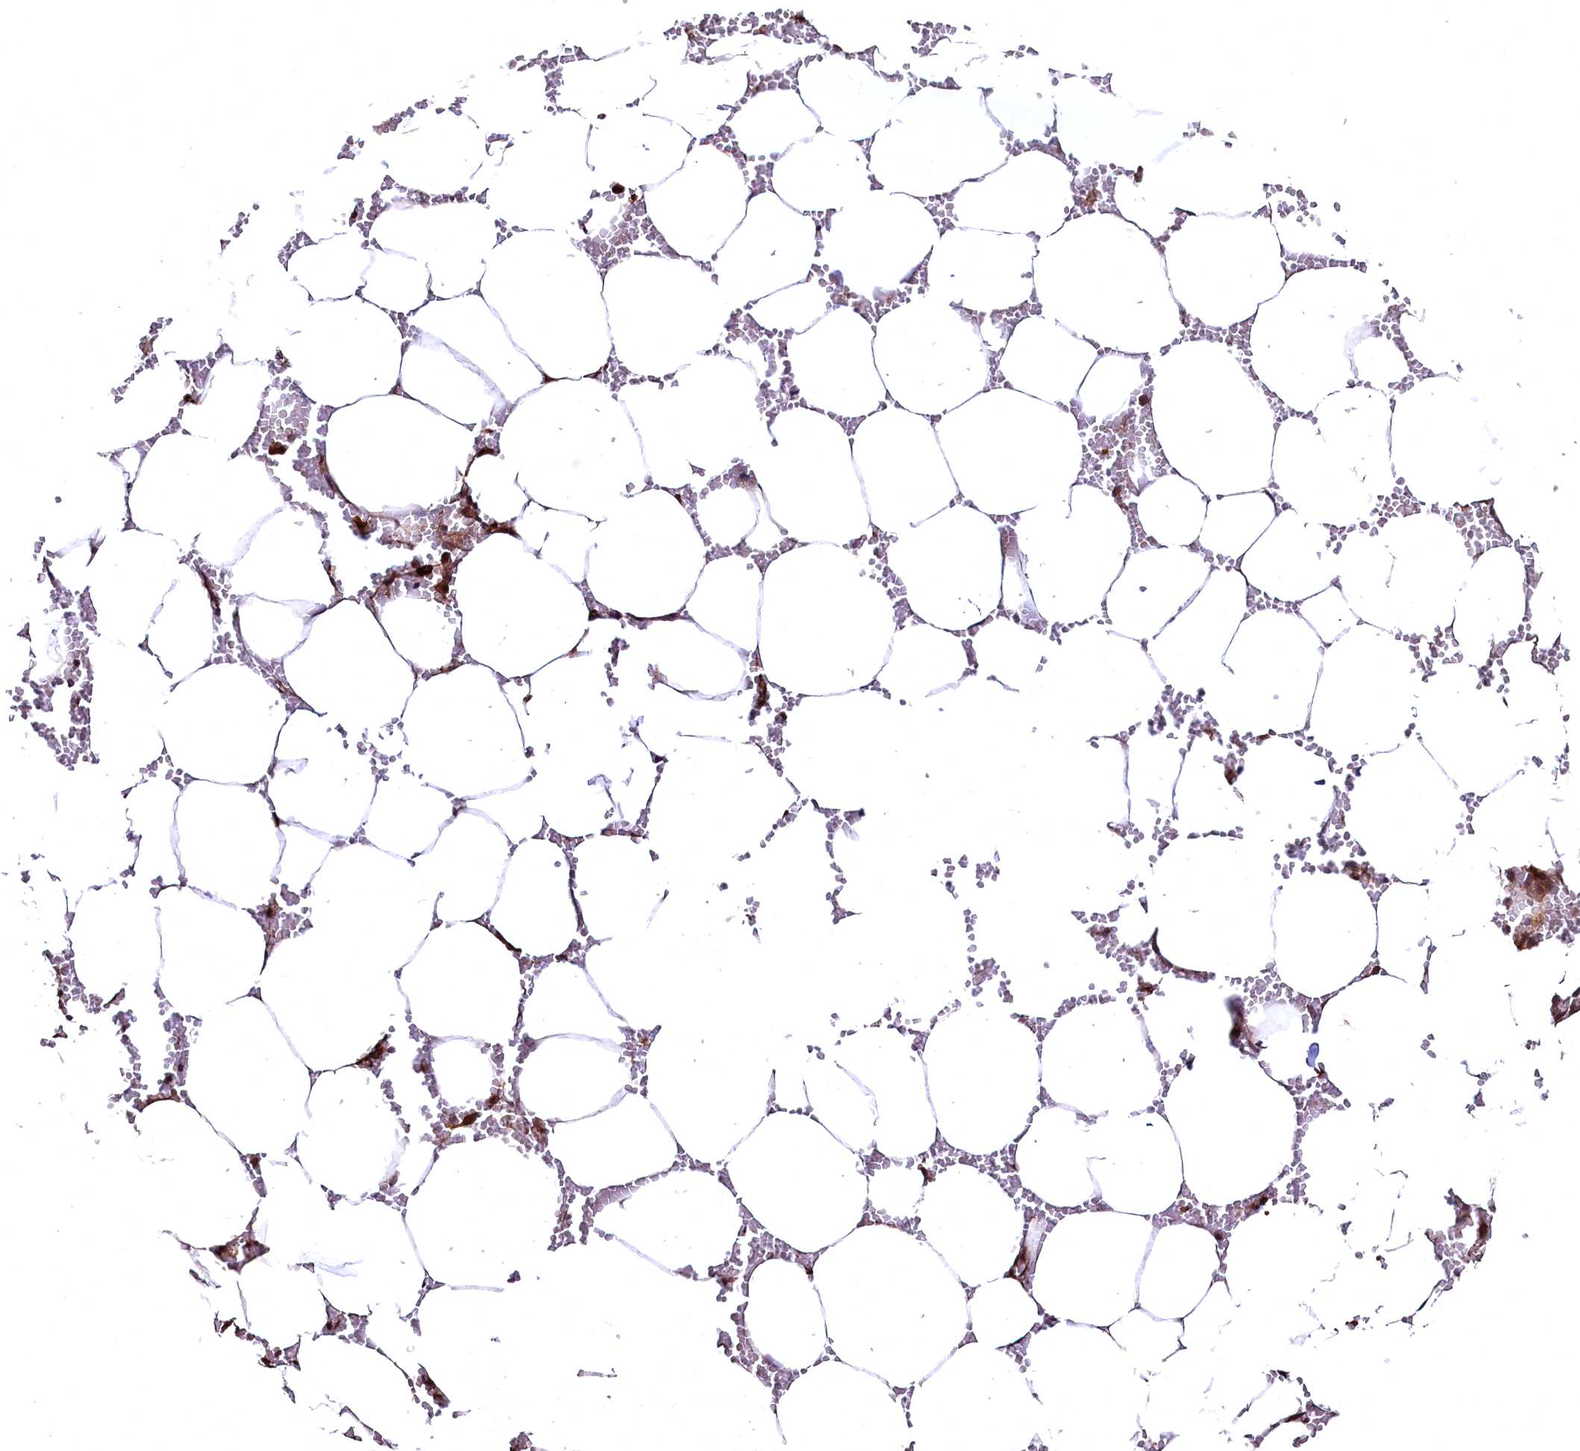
{"staining": {"intensity": "strong", "quantity": "<25%", "location": "cytoplasmic/membranous"}, "tissue": "bone marrow", "cell_type": "Hematopoietic cells", "image_type": "normal", "snomed": [{"axis": "morphology", "description": "Normal tissue, NOS"}, {"axis": "topography", "description": "Bone marrow"}], "caption": "IHC (DAB) staining of benign human bone marrow shows strong cytoplasmic/membranous protein staining in about <25% of hematopoietic cells. The staining was performed using DAB (3,3'-diaminobenzidine) to visualize the protein expression in brown, while the nuclei were stained in blue with hematoxylin (Magnification: 20x).", "gene": "TBCEL", "patient": {"sex": "male", "age": 70}}